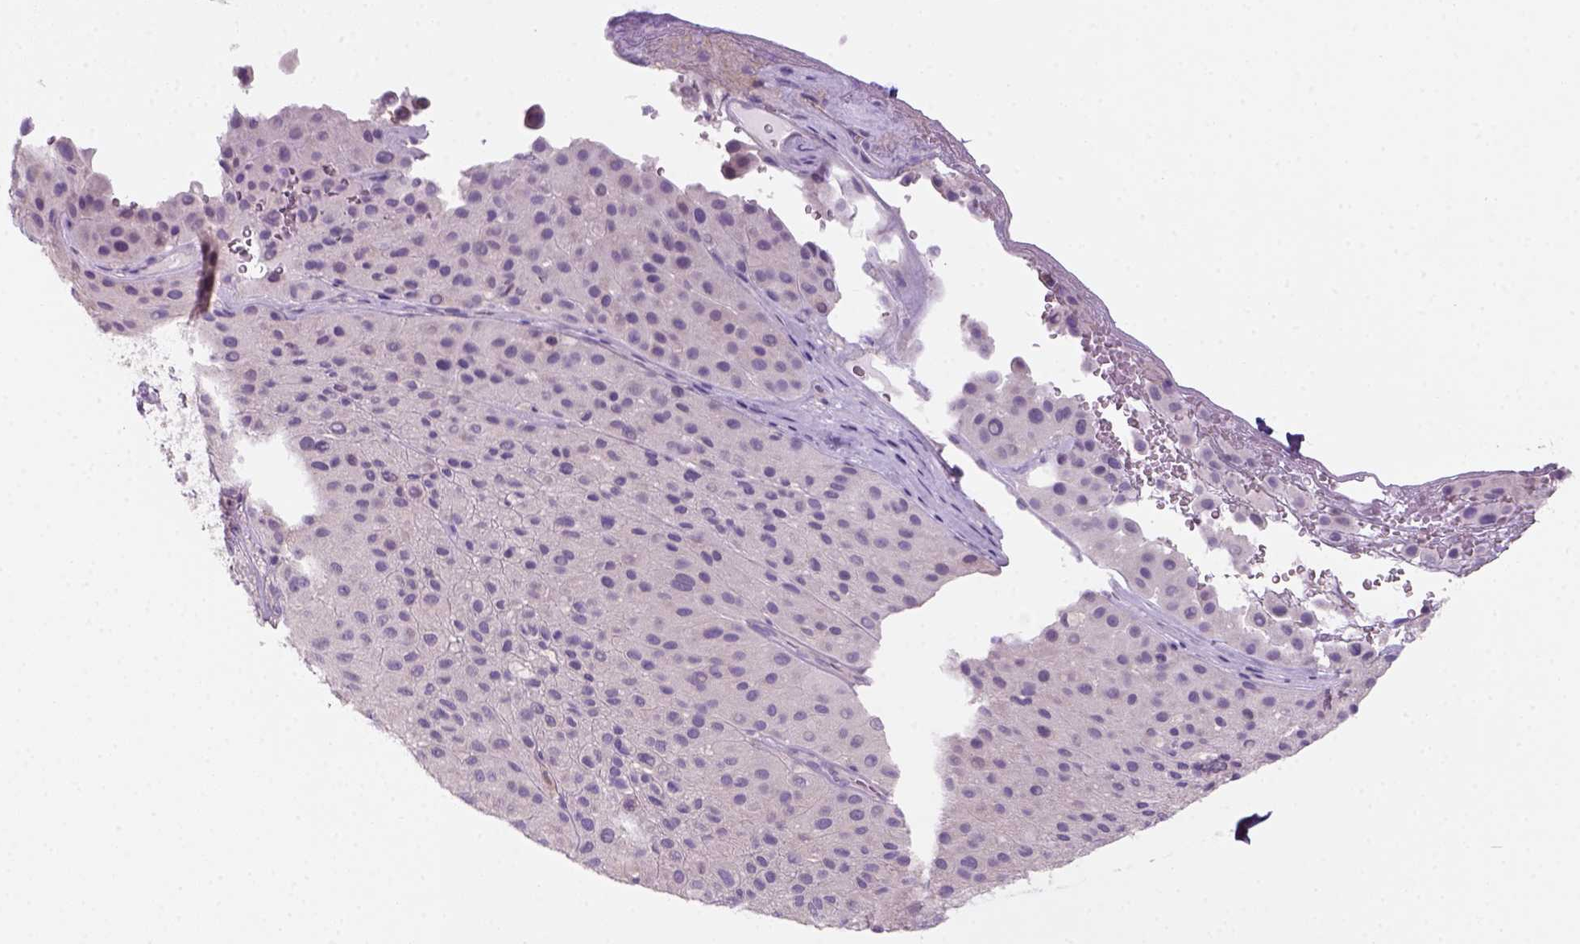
{"staining": {"intensity": "negative", "quantity": "none", "location": "none"}, "tissue": "melanoma", "cell_type": "Tumor cells", "image_type": "cancer", "snomed": [{"axis": "morphology", "description": "Malignant melanoma, Metastatic site"}, {"axis": "topography", "description": "Smooth muscle"}], "caption": "This micrograph is of melanoma stained with IHC to label a protein in brown with the nuclei are counter-stained blue. There is no expression in tumor cells.", "gene": "GOT1", "patient": {"sex": "male", "age": 41}}